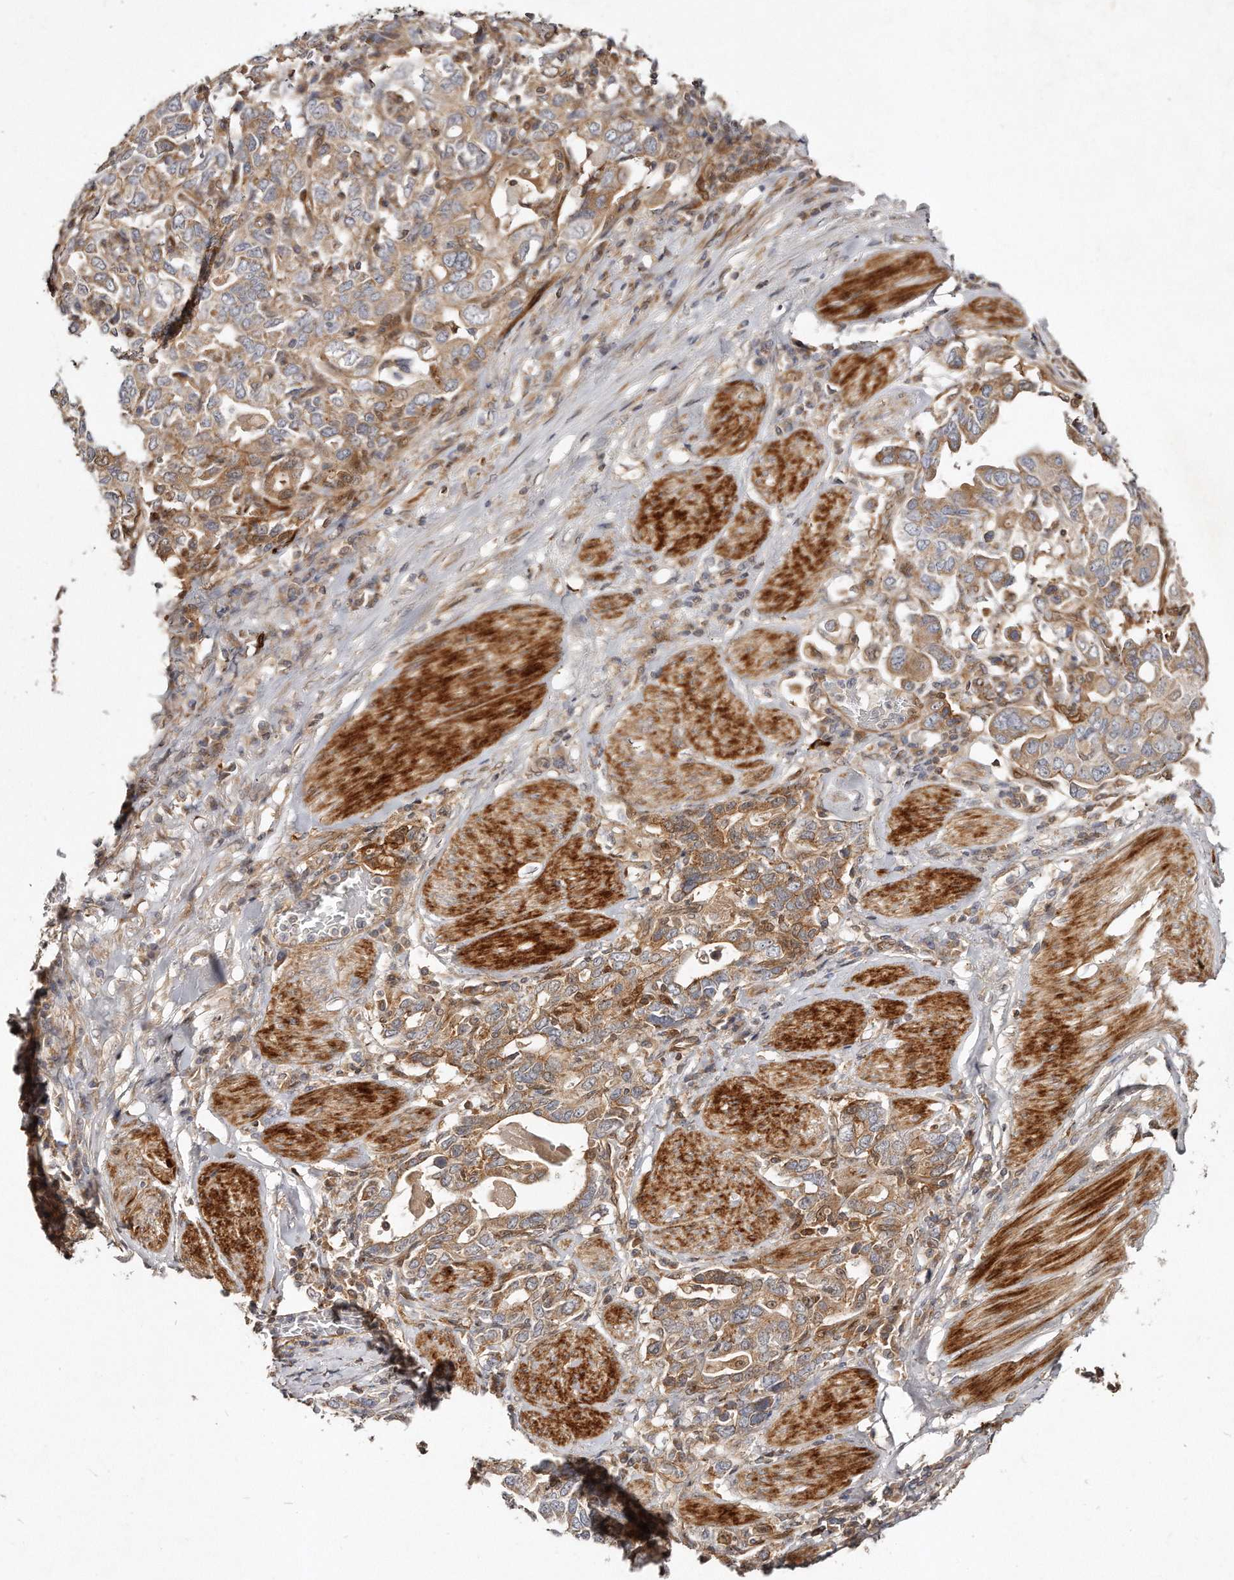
{"staining": {"intensity": "moderate", "quantity": ">75%", "location": "cytoplasmic/membranous"}, "tissue": "stomach cancer", "cell_type": "Tumor cells", "image_type": "cancer", "snomed": [{"axis": "morphology", "description": "Adenocarcinoma, NOS"}, {"axis": "topography", "description": "Stomach, upper"}], "caption": "Protein expression by immunohistochemistry (IHC) shows moderate cytoplasmic/membranous expression in approximately >75% of tumor cells in adenocarcinoma (stomach).", "gene": "GBP4", "patient": {"sex": "male", "age": 62}}